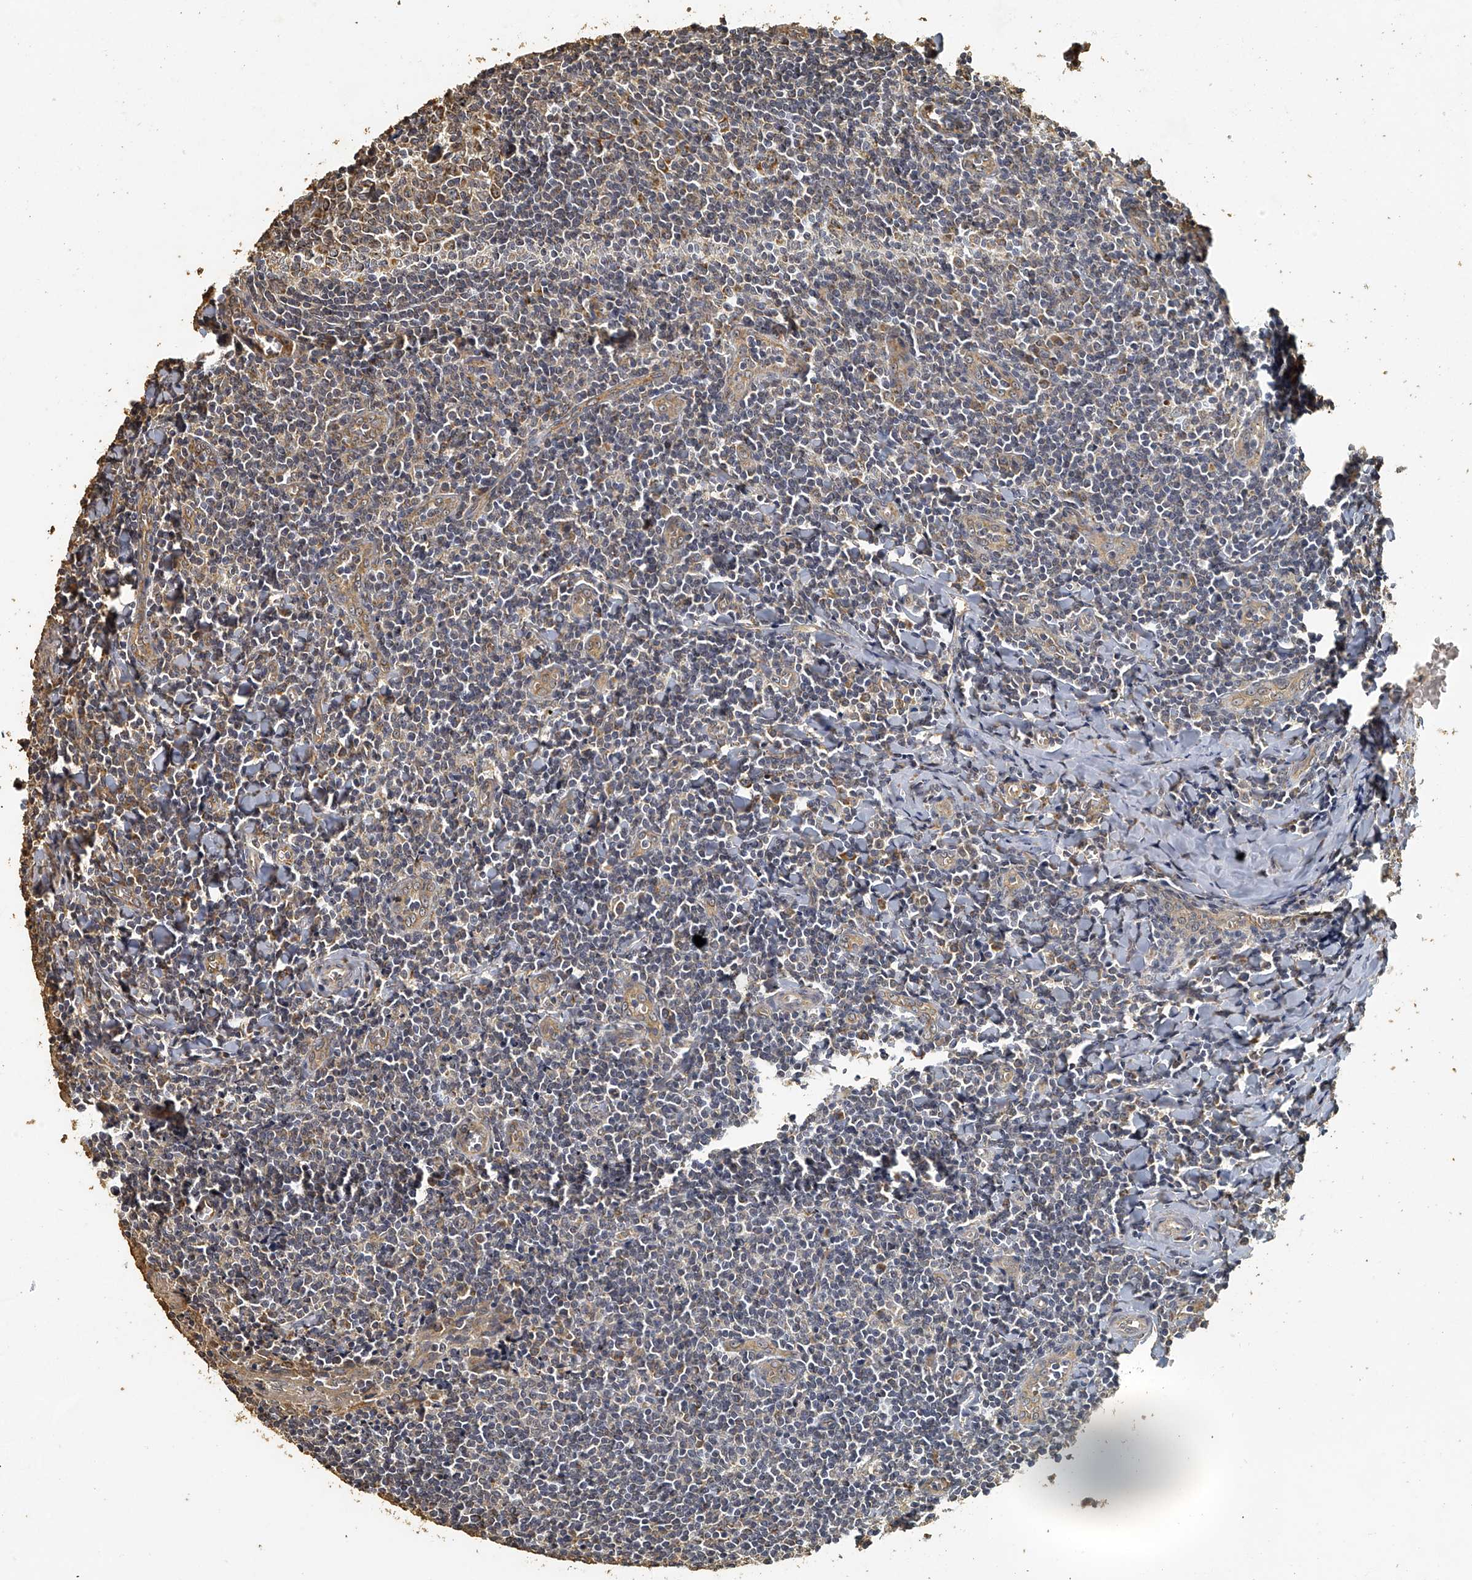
{"staining": {"intensity": "moderate", "quantity": ">75%", "location": "cytoplasmic/membranous"}, "tissue": "tonsil", "cell_type": "Germinal center cells", "image_type": "normal", "snomed": [{"axis": "morphology", "description": "Normal tissue, NOS"}, {"axis": "topography", "description": "Tonsil"}], "caption": "This histopathology image displays immunohistochemistry staining of benign human tonsil, with medium moderate cytoplasmic/membranous expression in about >75% of germinal center cells.", "gene": "MRPL28", "patient": {"sex": "male", "age": 27}}